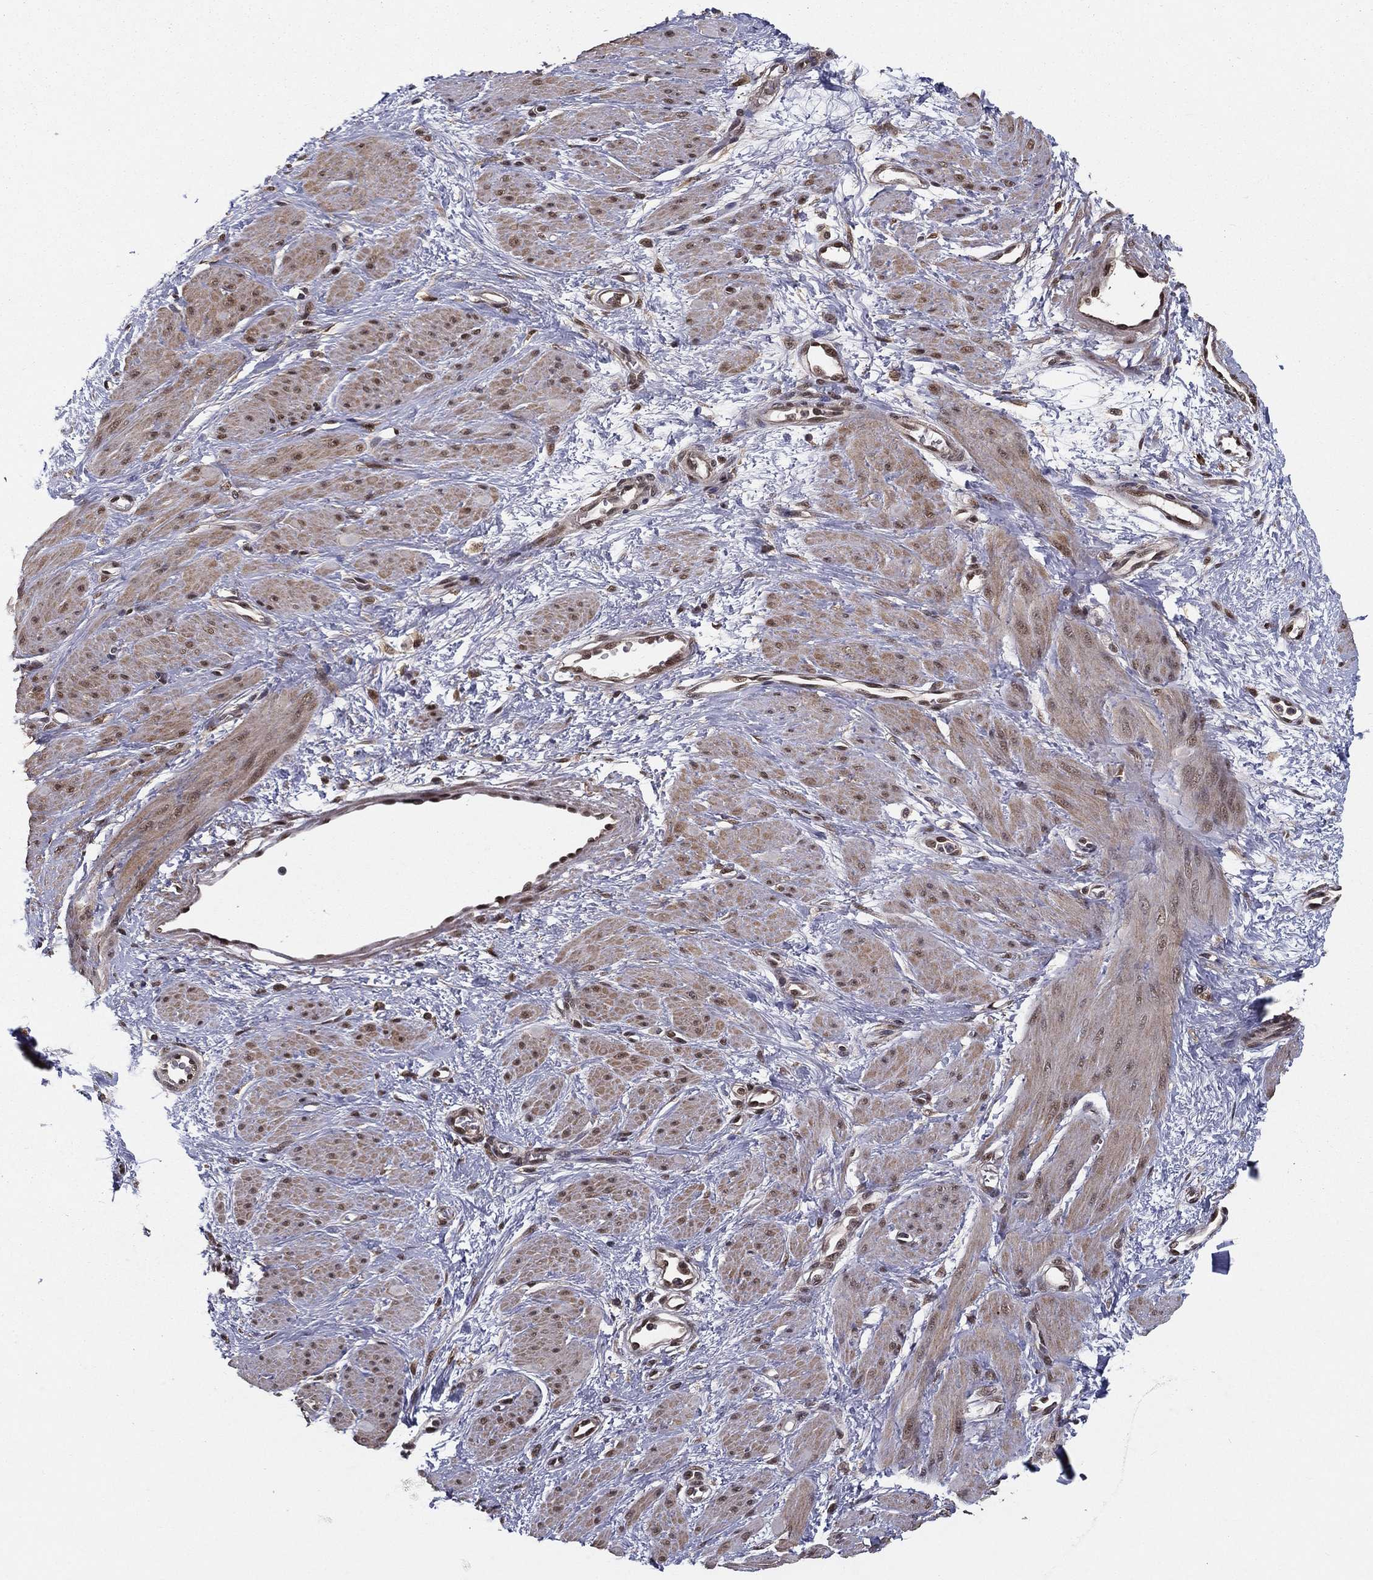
{"staining": {"intensity": "moderate", "quantity": "25%-75%", "location": "cytoplasmic/membranous,nuclear"}, "tissue": "smooth muscle", "cell_type": "Smooth muscle cells", "image_type": "normal", "snomed": [{"axis": "morphology", "description": "Normal tissue, NOS"}, {"axis": "topography", "description": "Smooth muscle"}, {"axis": "topography", "description": "Uterus"}], "caption": "Protein staining of benign smooth muscle reveals moderate cytoplasmic/membranous,nuclear staining in approximately 25%-75% of smooth muscle cells. The staining was performed using DAB to visualize the protein expression in brown, while the nuclei were stained in blue with hematoxylin (Magnification: 20x).", "gene": "CARM1", "patient": {"sex": "female", "age": 39}}